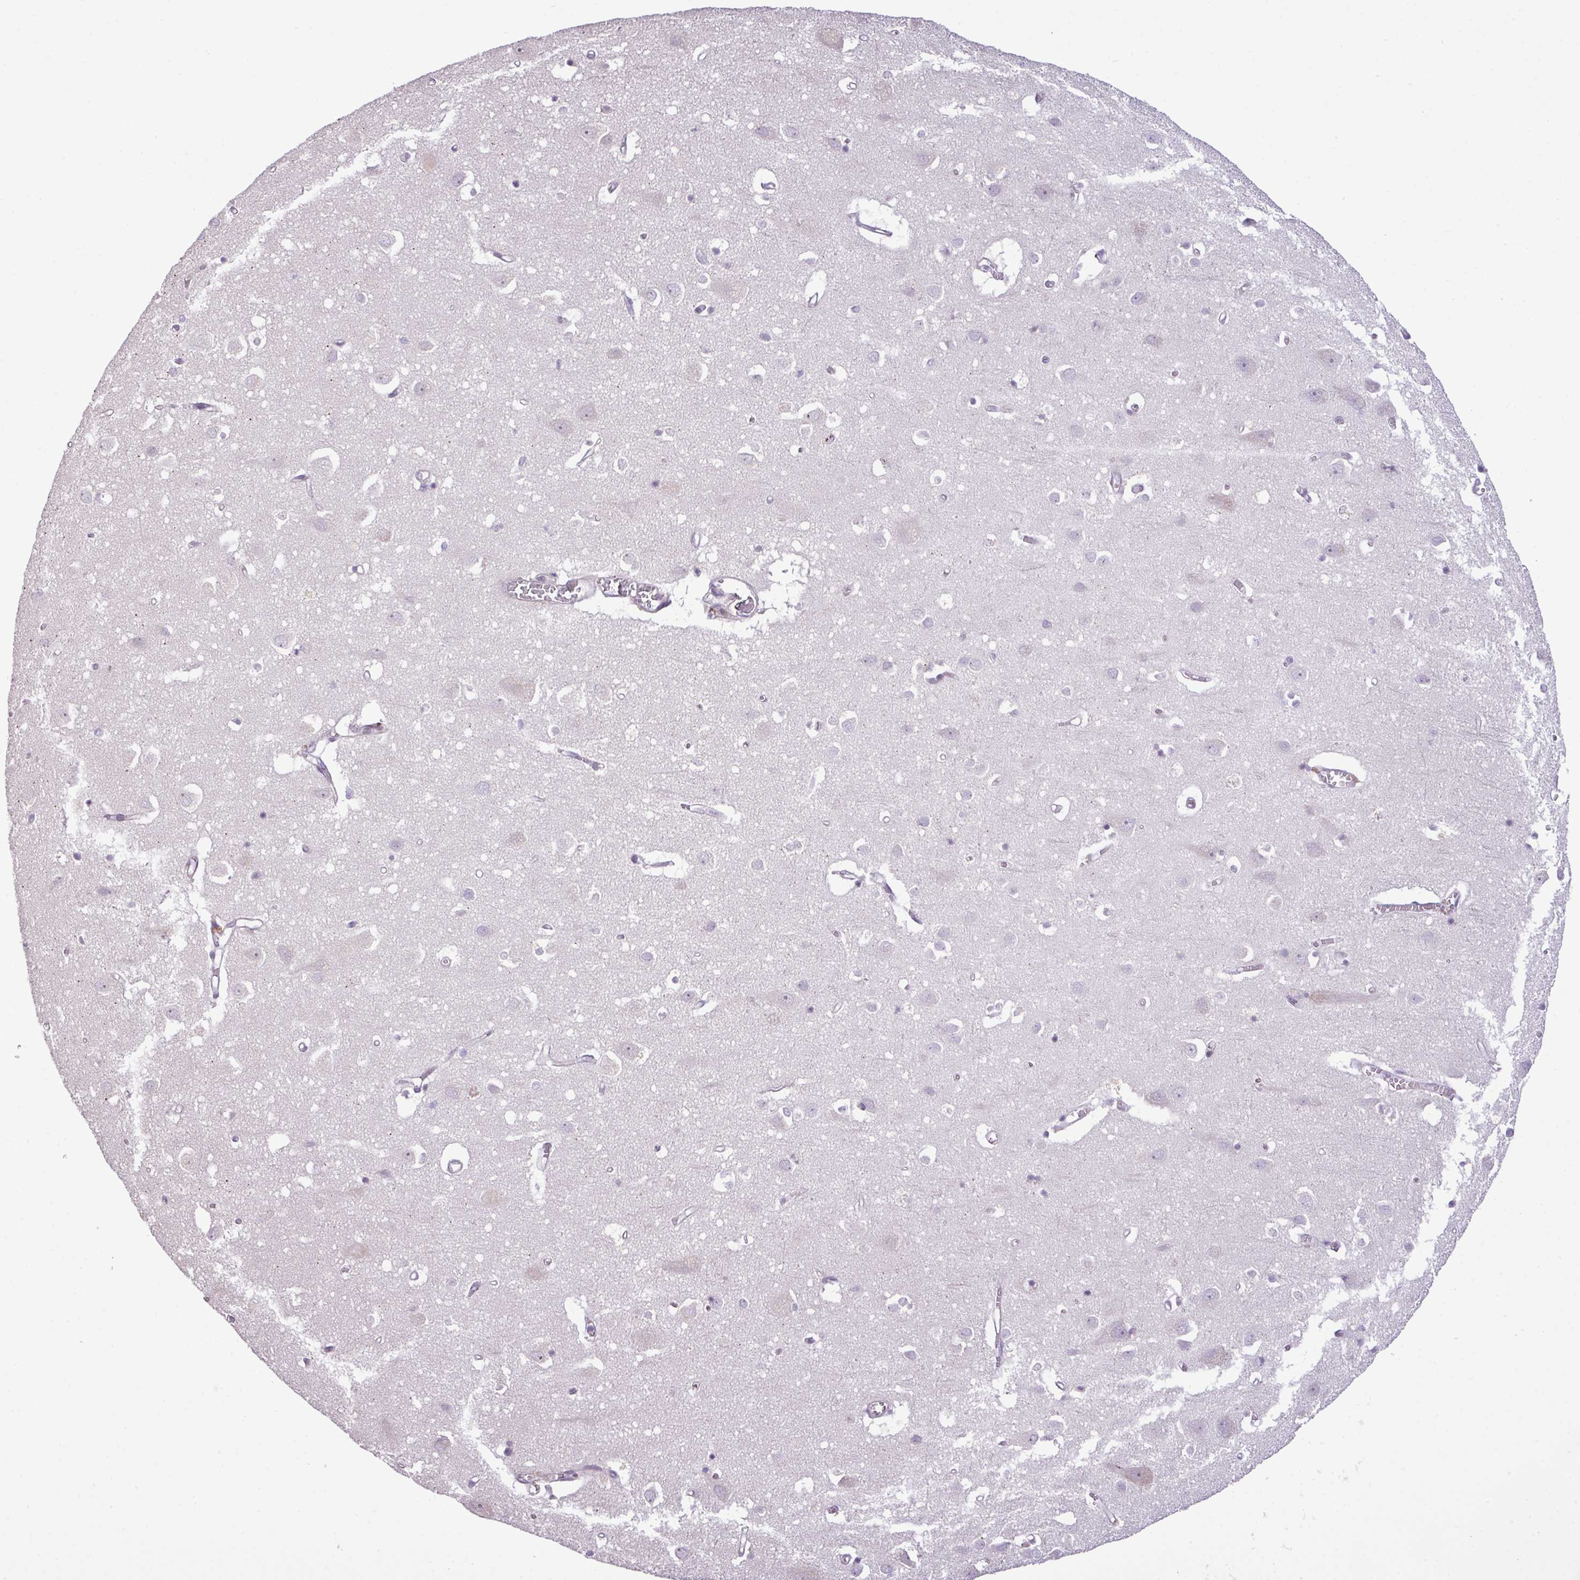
{"staining": {"intensity": "weak", "quantity": "<25%", "location": "cytoplasmic/membranous"}, "tissue": "cerebral cortex", "cell_type": "Endothelial cells", "image_type": "normal", "snomed": [{"axis": "morphology", "description": "Normal tissue, NOS"}, {"axis": "topography", "description": "Cerebral cortex"}], "caption": "IHC histopathology image of benign cerebral cortex stained for a protein (brown), which reveals no expression in endothelial cells.", "gene": "DNAJB13", "patient": {"sex": "male", "age": 70}}